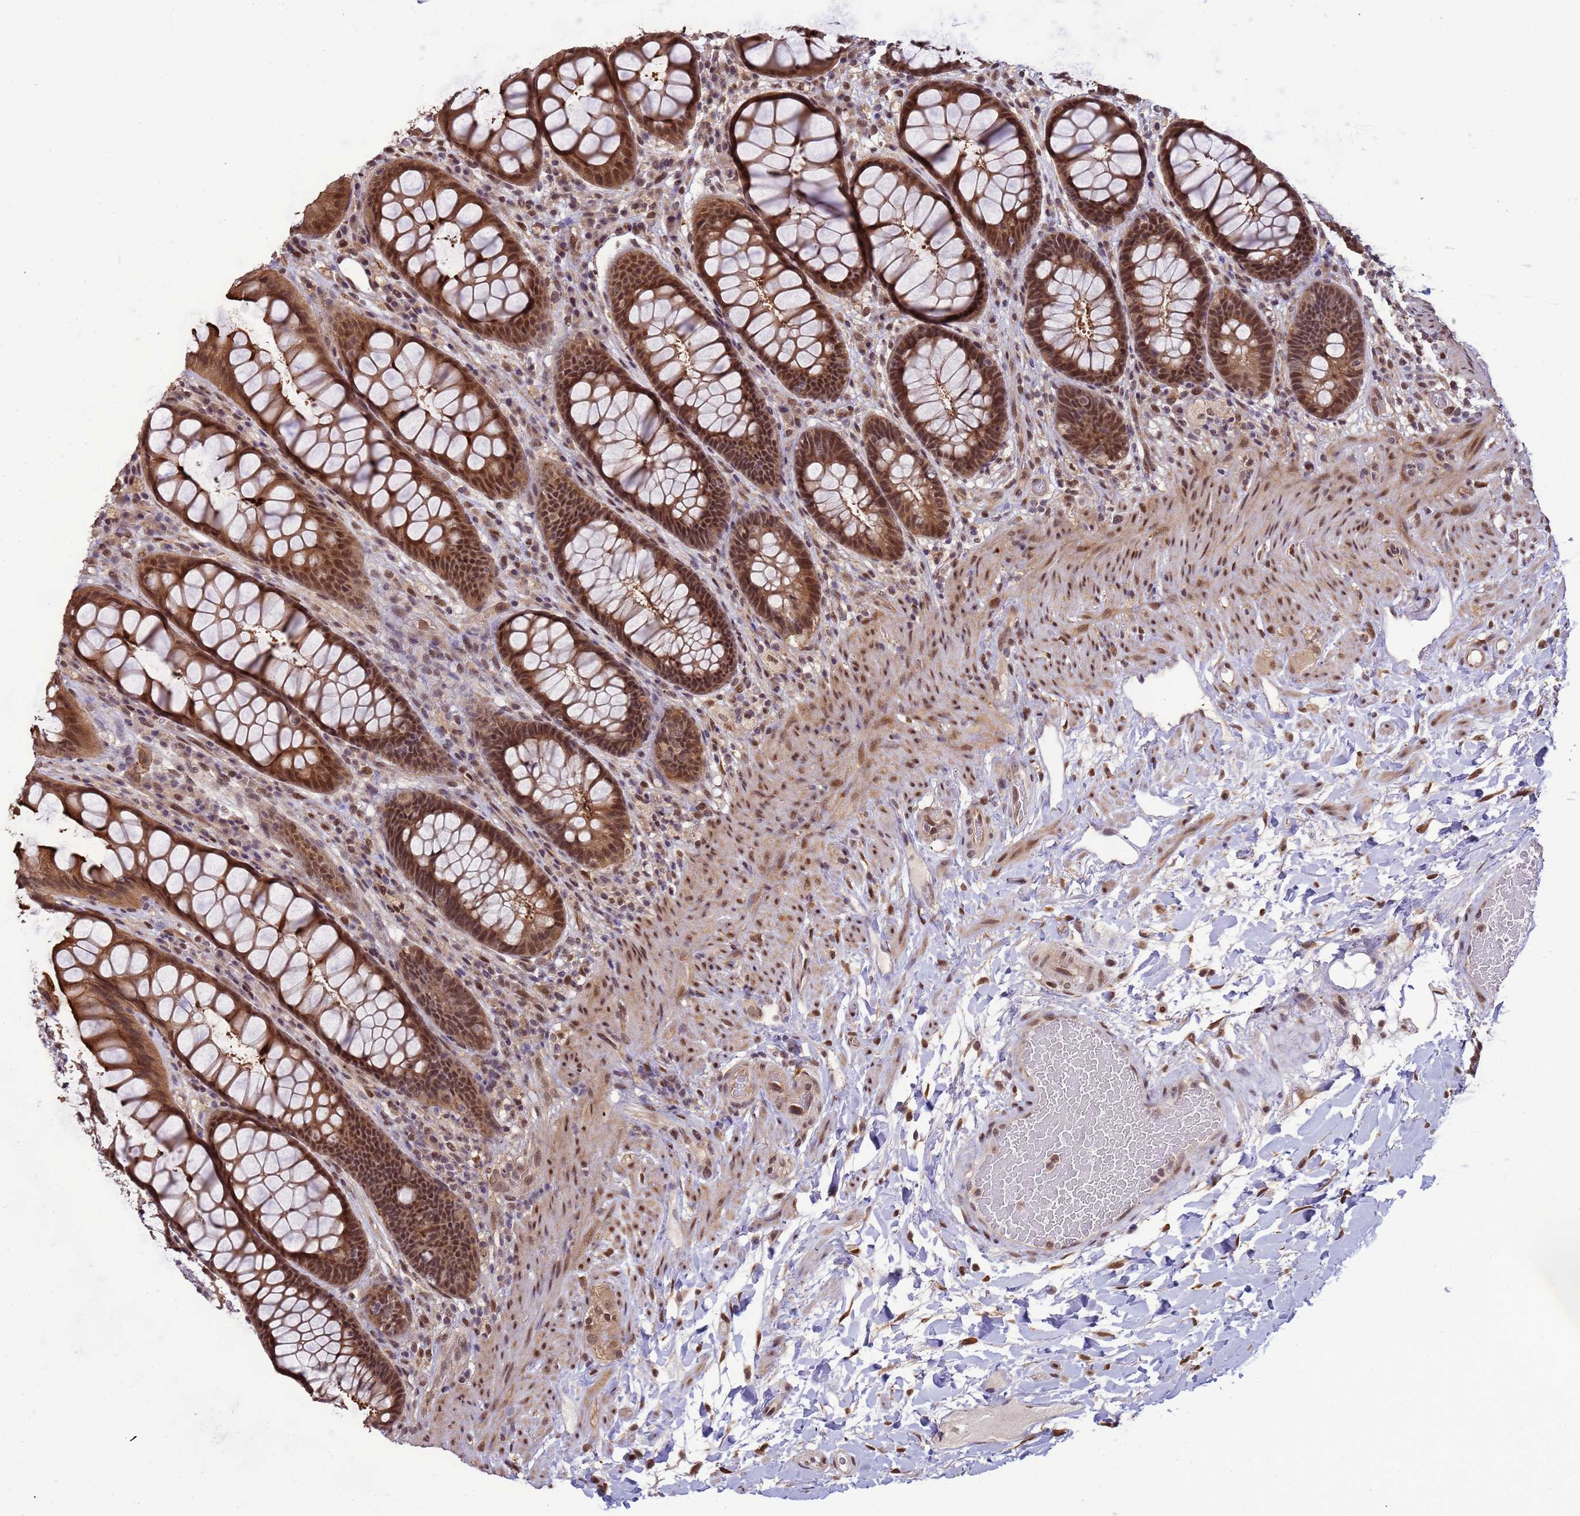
{"staining": {"intensity": "moderate", "quantity": ">75%", "location": "cytoplasmic/membranous,nuclear"}, "tissue": "rectum", "cell_type": "Glandular cells", "image_type": "normal", "snomed": [{"axis": "morphology", "description": "Normal tissue, NOS"}, {"axis": "topography", "description": "Rectum"}], "caption": "Immunohistochemical staining of benign human rectum displays >75% levels of moderate cytoplasmic/membranous,nuclear protein expression in about >75% of glandular cells.", "gene": "ZBTB5", "patient": {"sex": "female", "age": 46}}